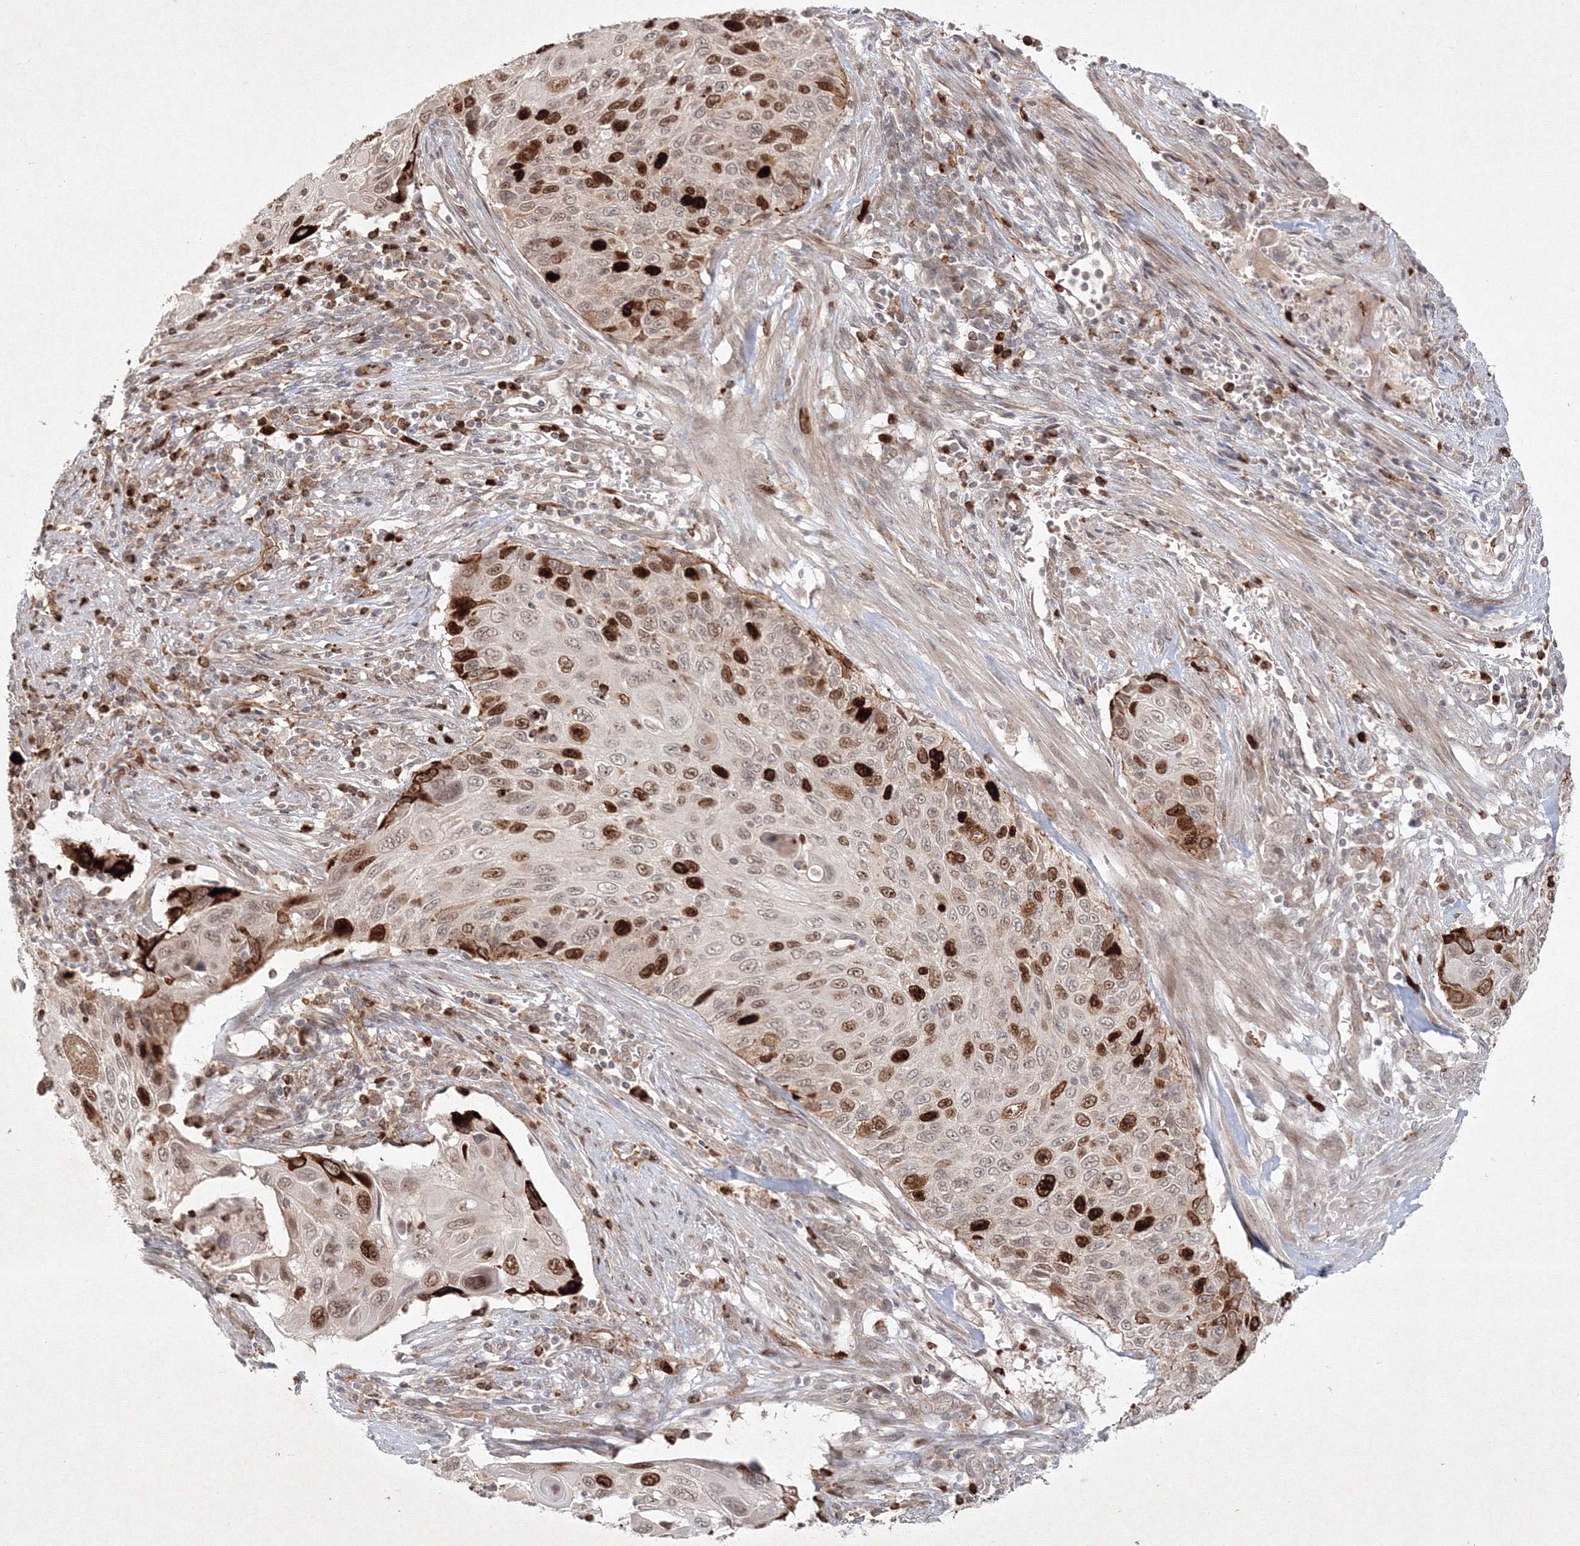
{"staining": {"intensity": "strong", "quantity": "25%-75%", "location": "cytoplasmic/membranous,nuclear"}, "tissue": "cervical cancer", "cell_type": "Tumor cells", "image_type": "cancer", "snomed": [{"axis": "morphology", "description": "Squamous cell carcinoma, NOS"}, {"axis": "topography", "description": "Cervix"}], "caption": "Protein staining demonstrates strong cytoplasmic/membranous and nuclear staining in about 25%-75% of tumor cells in squamous cell carcinoma (cervical).", "gene": "KIF20A", "patient": {"sex": "female", "age": 70}}